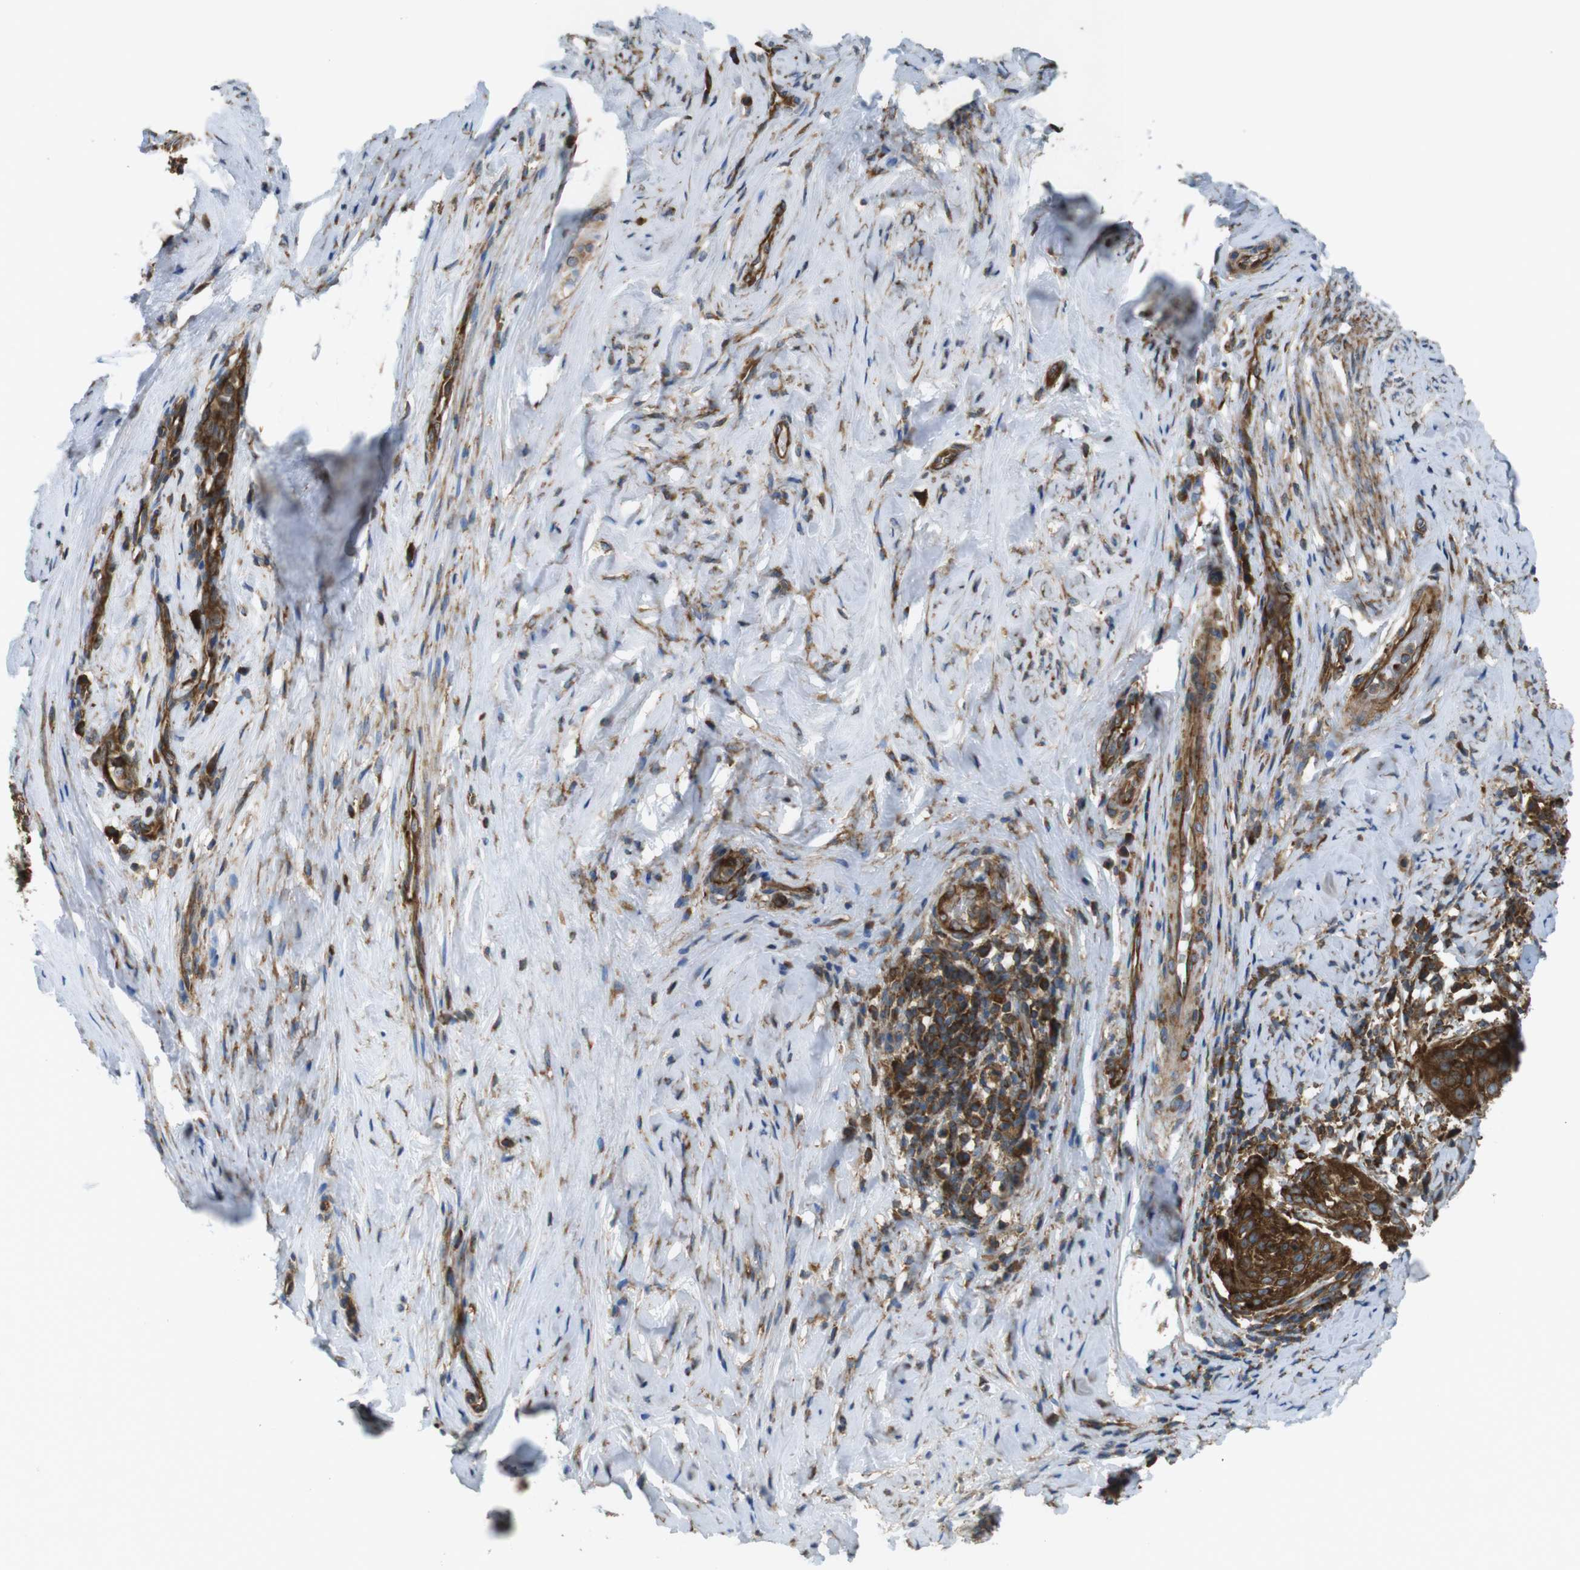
{"staining": {"intensity": "strong", "quantity": ">75%", "location": "cytoplasmic/membranous"}, "tissue": "cervical cancer", "cell_type": "Tumor cells", "image_type": "cancer", "snomed": [{"axis": "morphology", "description": "Squamous cell carcinoma, NOS"}, {"axis": "topography", "description": "Cervix"}], "caption": "A high-resolution photomicrograph shows immunohistochemistry (IHC) staining of squamous cell carcinoma (cervical), which shows strong cytoplasmic/membranous staining in approximately >75% of tumor cells. Ihc stains the protein of interest in brown and the nuclei are stained blue.", "gene": "TSC1", "patient": {"sex": "female", "age": 51}}